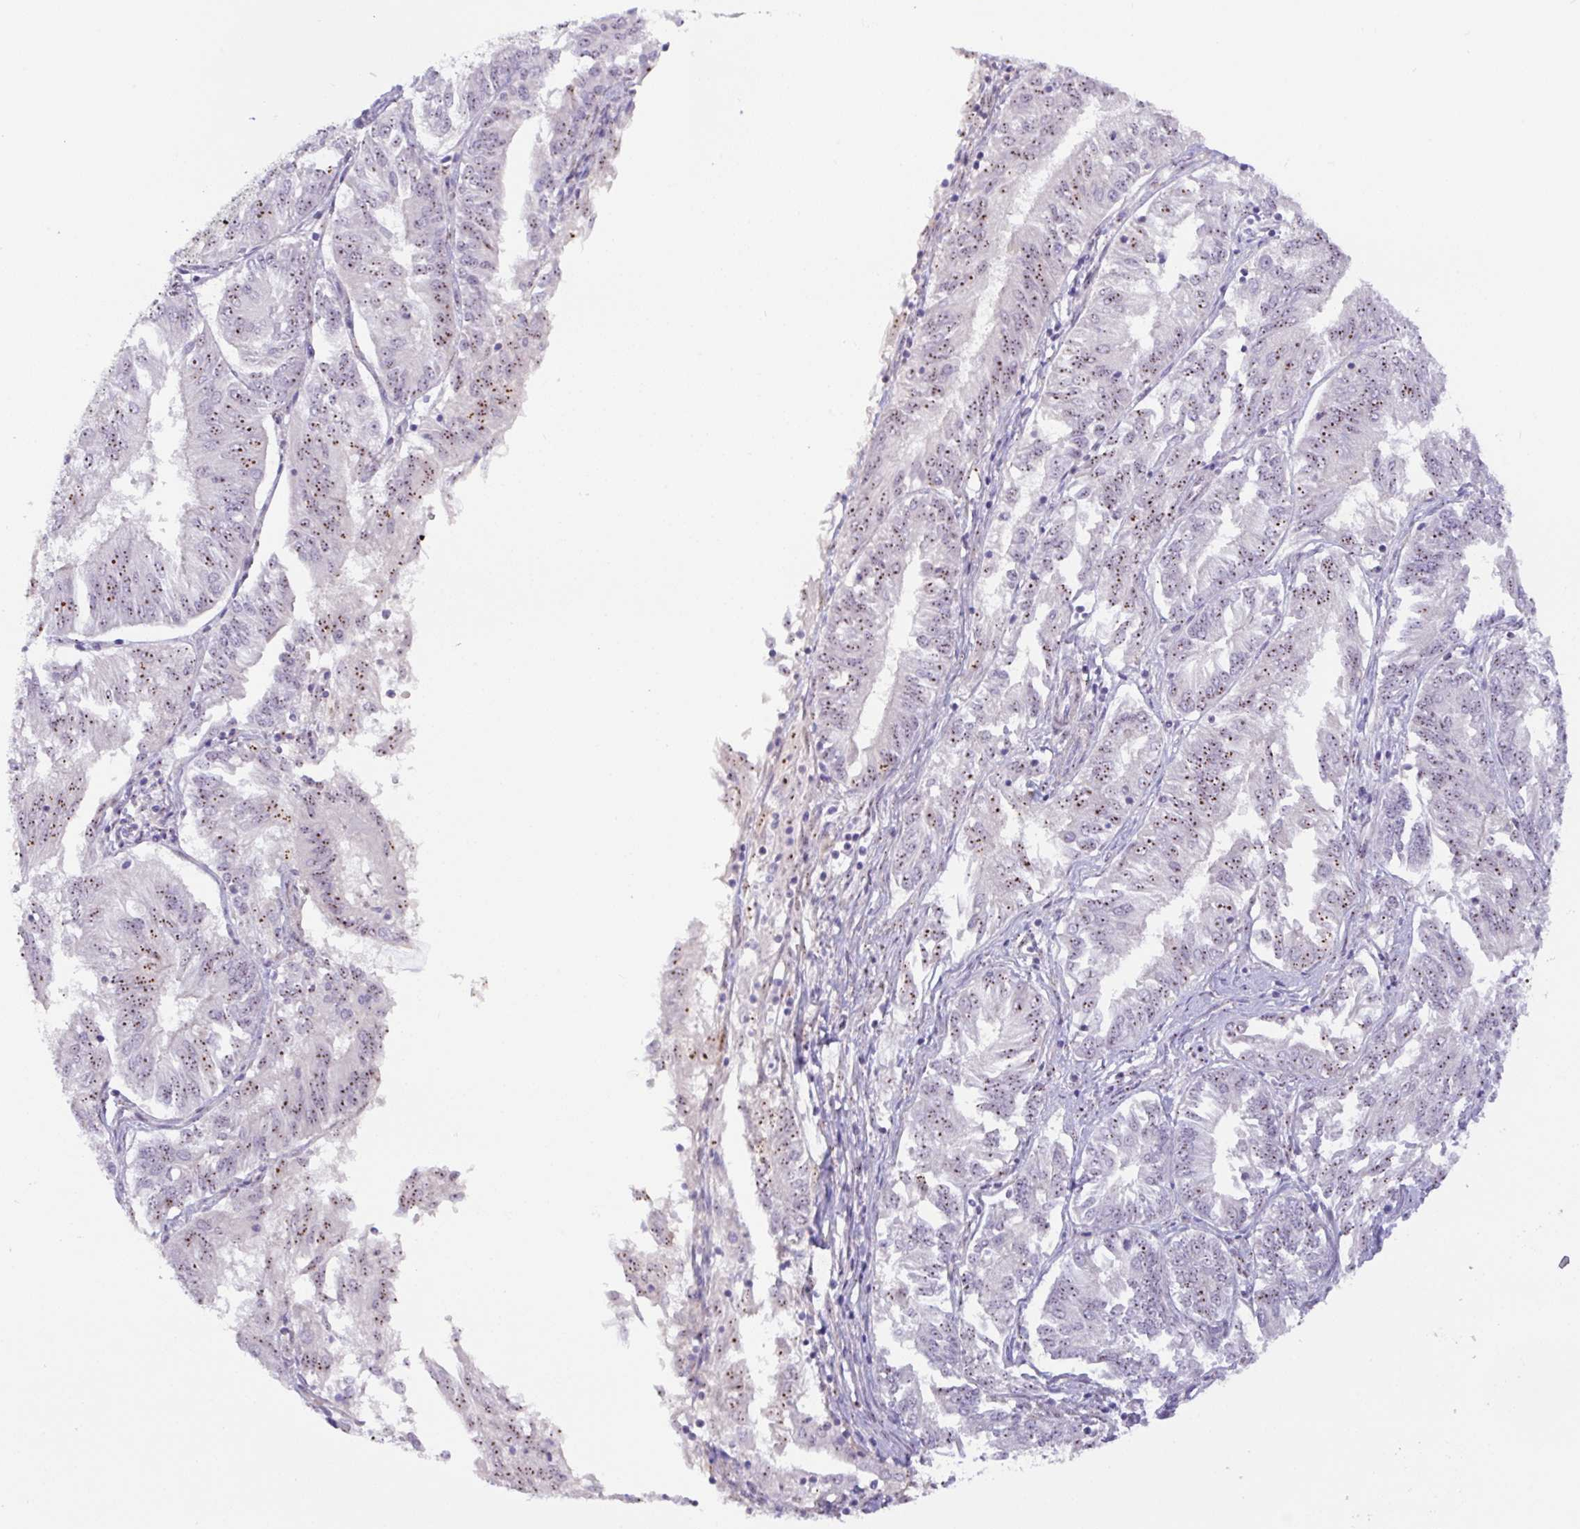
{"staining": {"intensity": "moderate", "quantity": ">75%", "location": "nuclear"}, "tissue": "endometrial cancer", "cell_type": "Tumor cells", "image_type": "cancer", "snomed": [{"axis": "morphology", "description": "Adenocarcinoma, NOS"}, {"axis": "topography", "description": "Endometrium"}], "caption": "This photomicrograph shows endometrial cancer (adenocarcinoma) stained with immunohistochemistry to label a protein in brown. The nuclear of tumor cells show moderate positivity for the protein. Nuclei are counter-stained blue.", "gene": "MXRA8", "patient": {"sex": "female", "age": 58}}